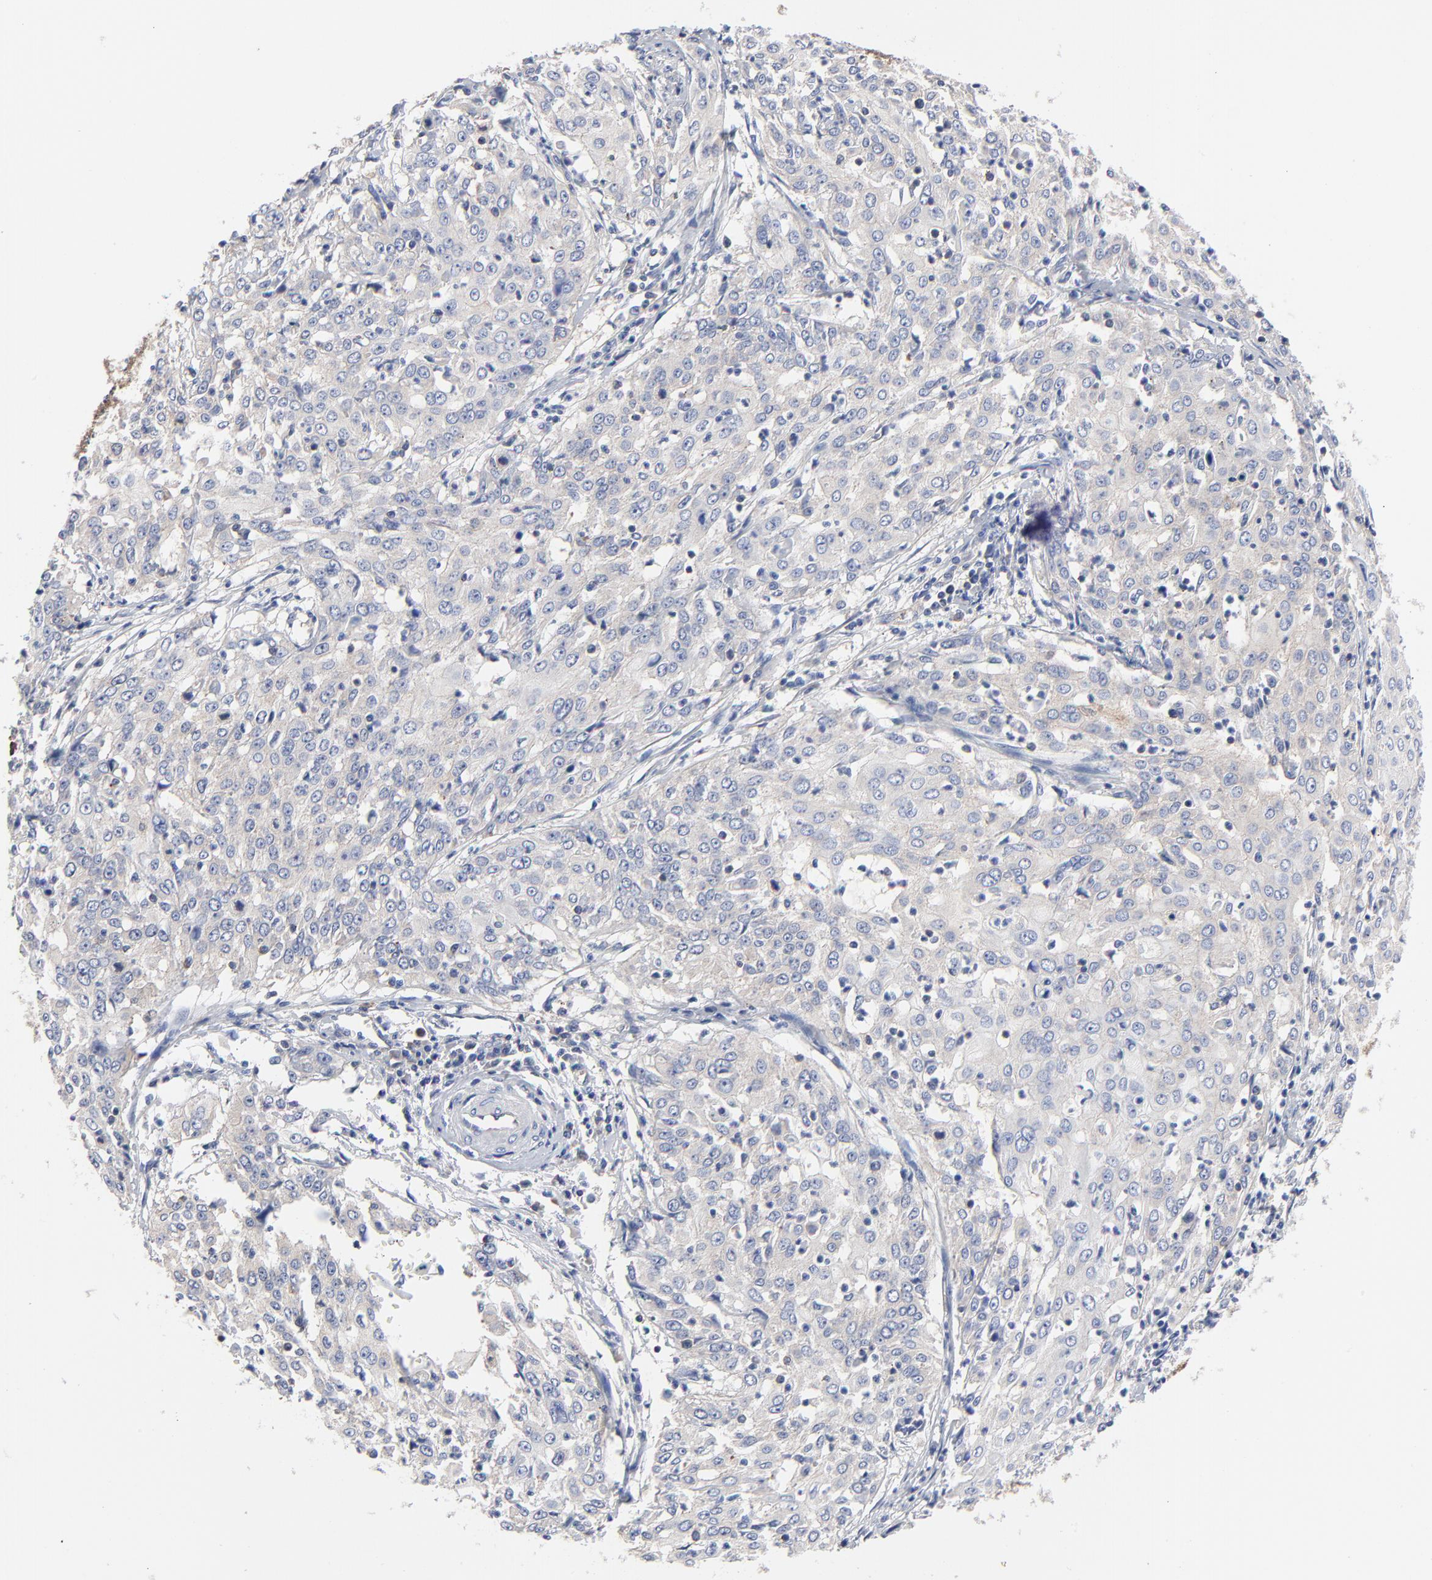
{"staining": {"intensity": "negative", "quantity": "none", "location": "none"}, "tissue": "cervical cancer", "cell_type": "Tumor cells", "image_type": "cancer", "snomed": [{"axis": "morphology", "description": "Squamous cell carcinoma, NOS"}, {"axis": "topography", "description": "Cervix"}], "caption": "There is no significant staining in tumor cells of cervical cancer (squamous cell carcinoma).", "gene": "CD2AP", "patient": {"sex": "female", "age": 39}}